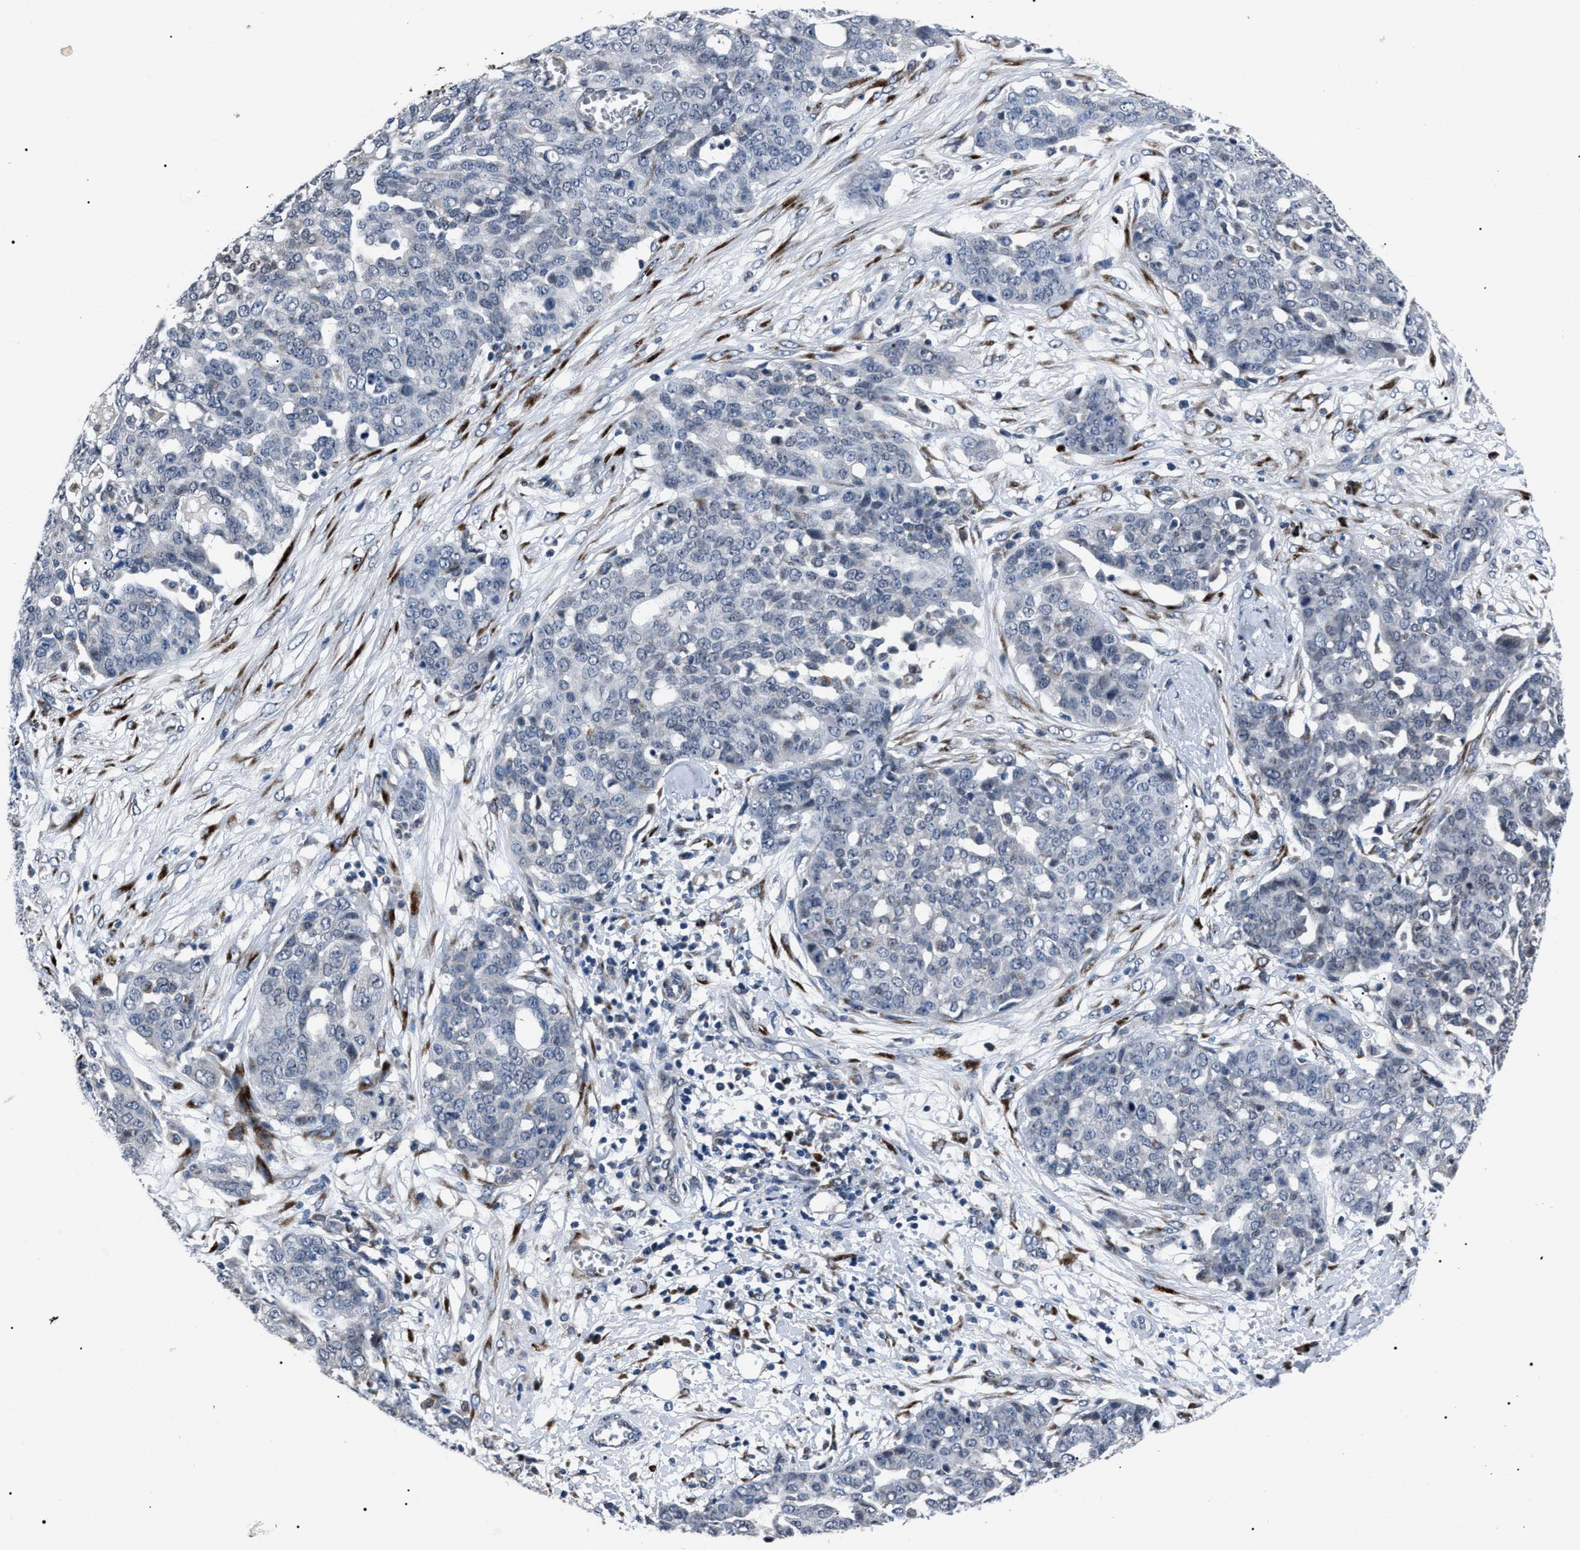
{"staining": {"intensity": "negative", "quantity": "none", "location": "none"}, "tissue": "ovarian cancer", "cell_type": "Tumor cells", "image_type": "cancer", "snomed": [{"axis": "morphology", "description": "Cystadenocarcinoma, serous, NOS"}, {"axis": "topography", "description": "Soft tissue"}, {"axis": "topography", "description": "Ovary"}], "caption": "Serous cystadenocarcinoma (ovarian) was stained to show a protein in brown. There is no significant staining in tumor cells.", "gene": "LRRC14", "patient": {"sex": "female", "age": 57}}